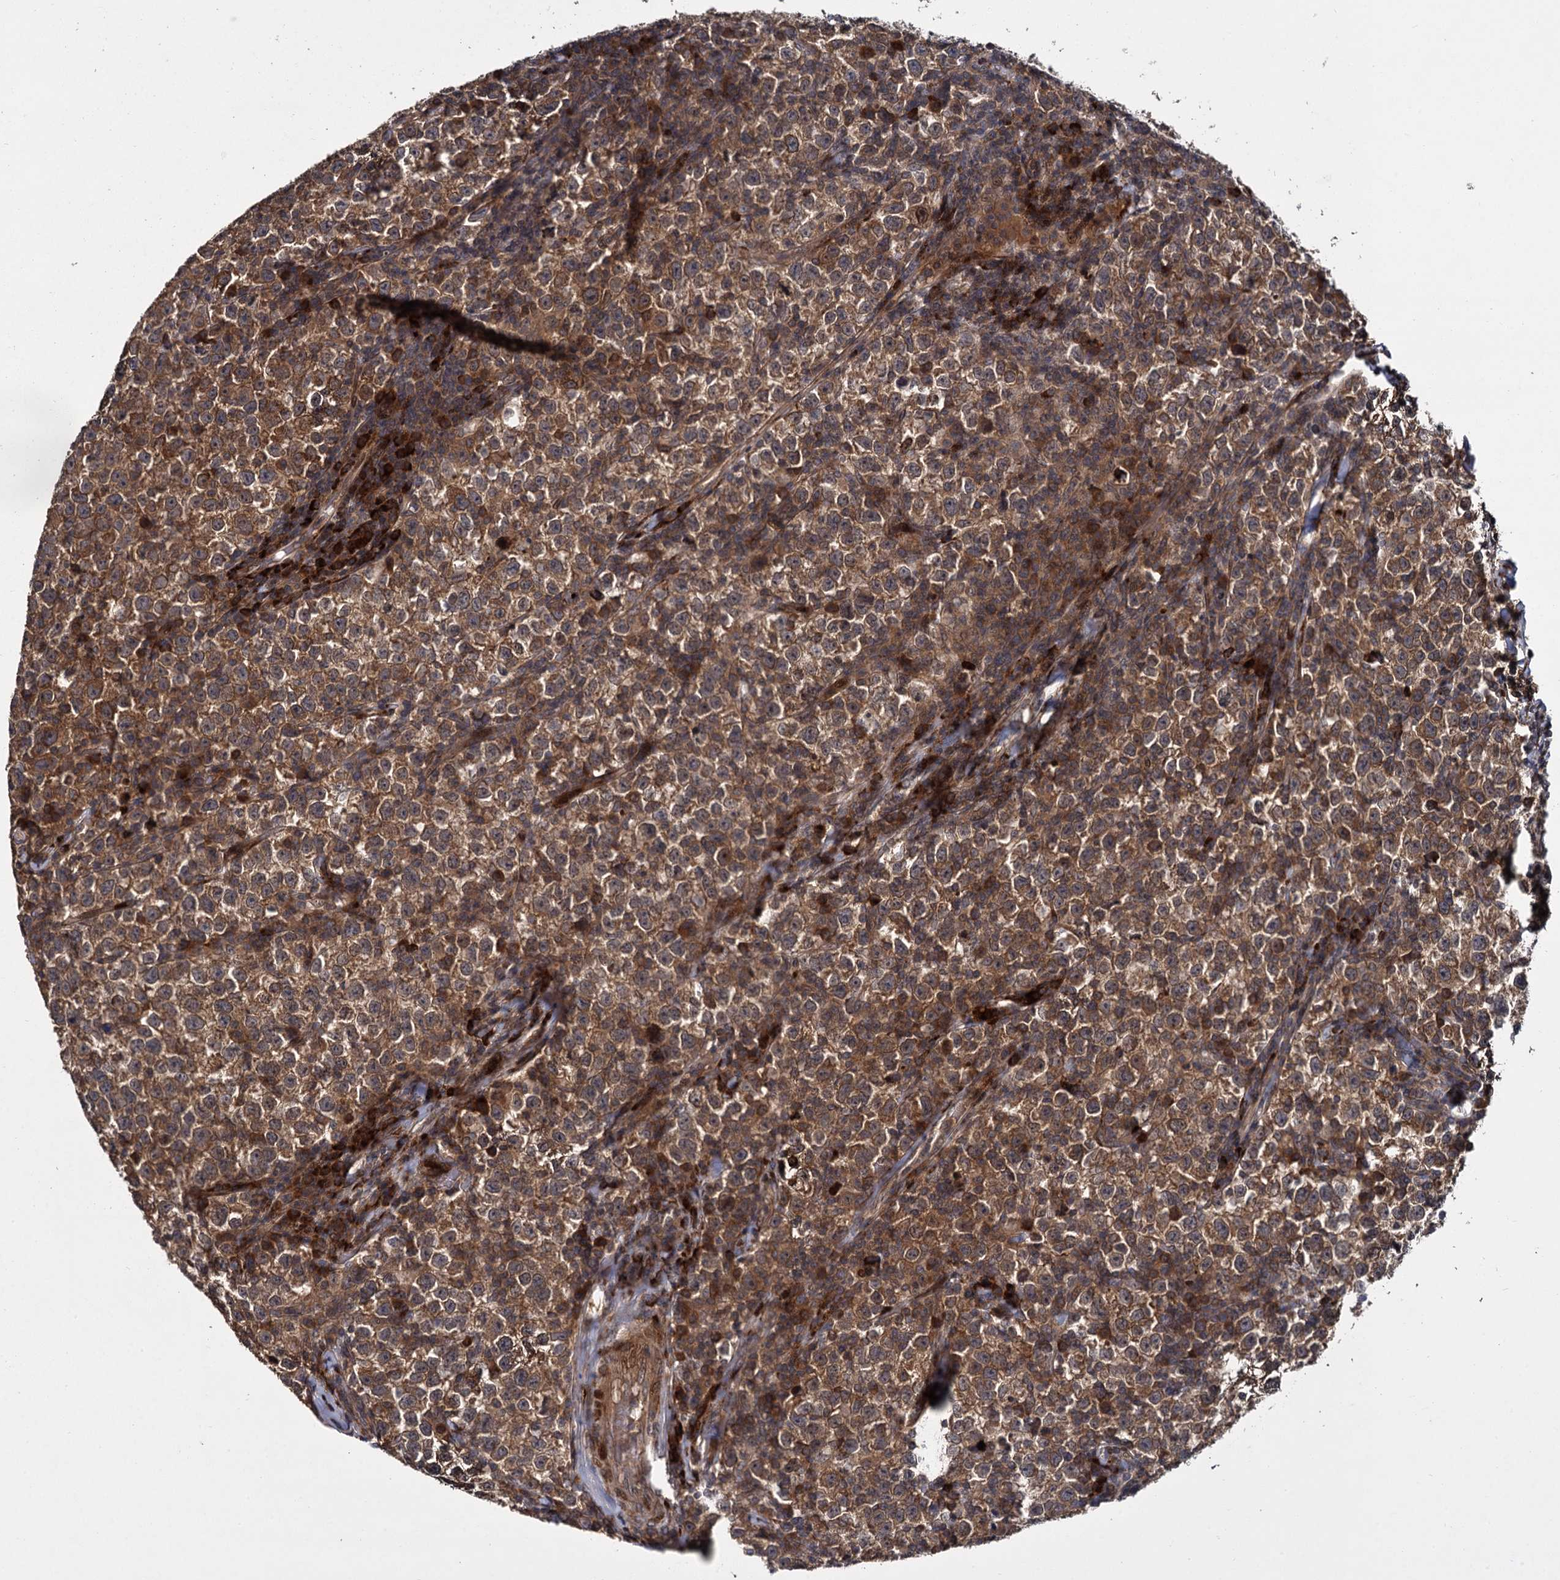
{"staining": {"intensity": "moderate", "quantity": ">75%", "location": "cytoplasmic/membranous"}, "tissue": "testis cancer", "cell_type": "Tumor cells", "image_type": "cancer", "snomed": [{"axis": "morphology", "description": "Normal tissue, NOS"}, {"axis": "morphology", "description": "Seminoma, NOS"}, {"axis": "topography", "description": "Testis"}], "caption": "The immunohistochemical stain labels moderate cytoplasmic/membranous expression in tumor cells of testis cancer tissue.", "gene": "INPPL1", "patient": {"sex": "male", "age": 43}}